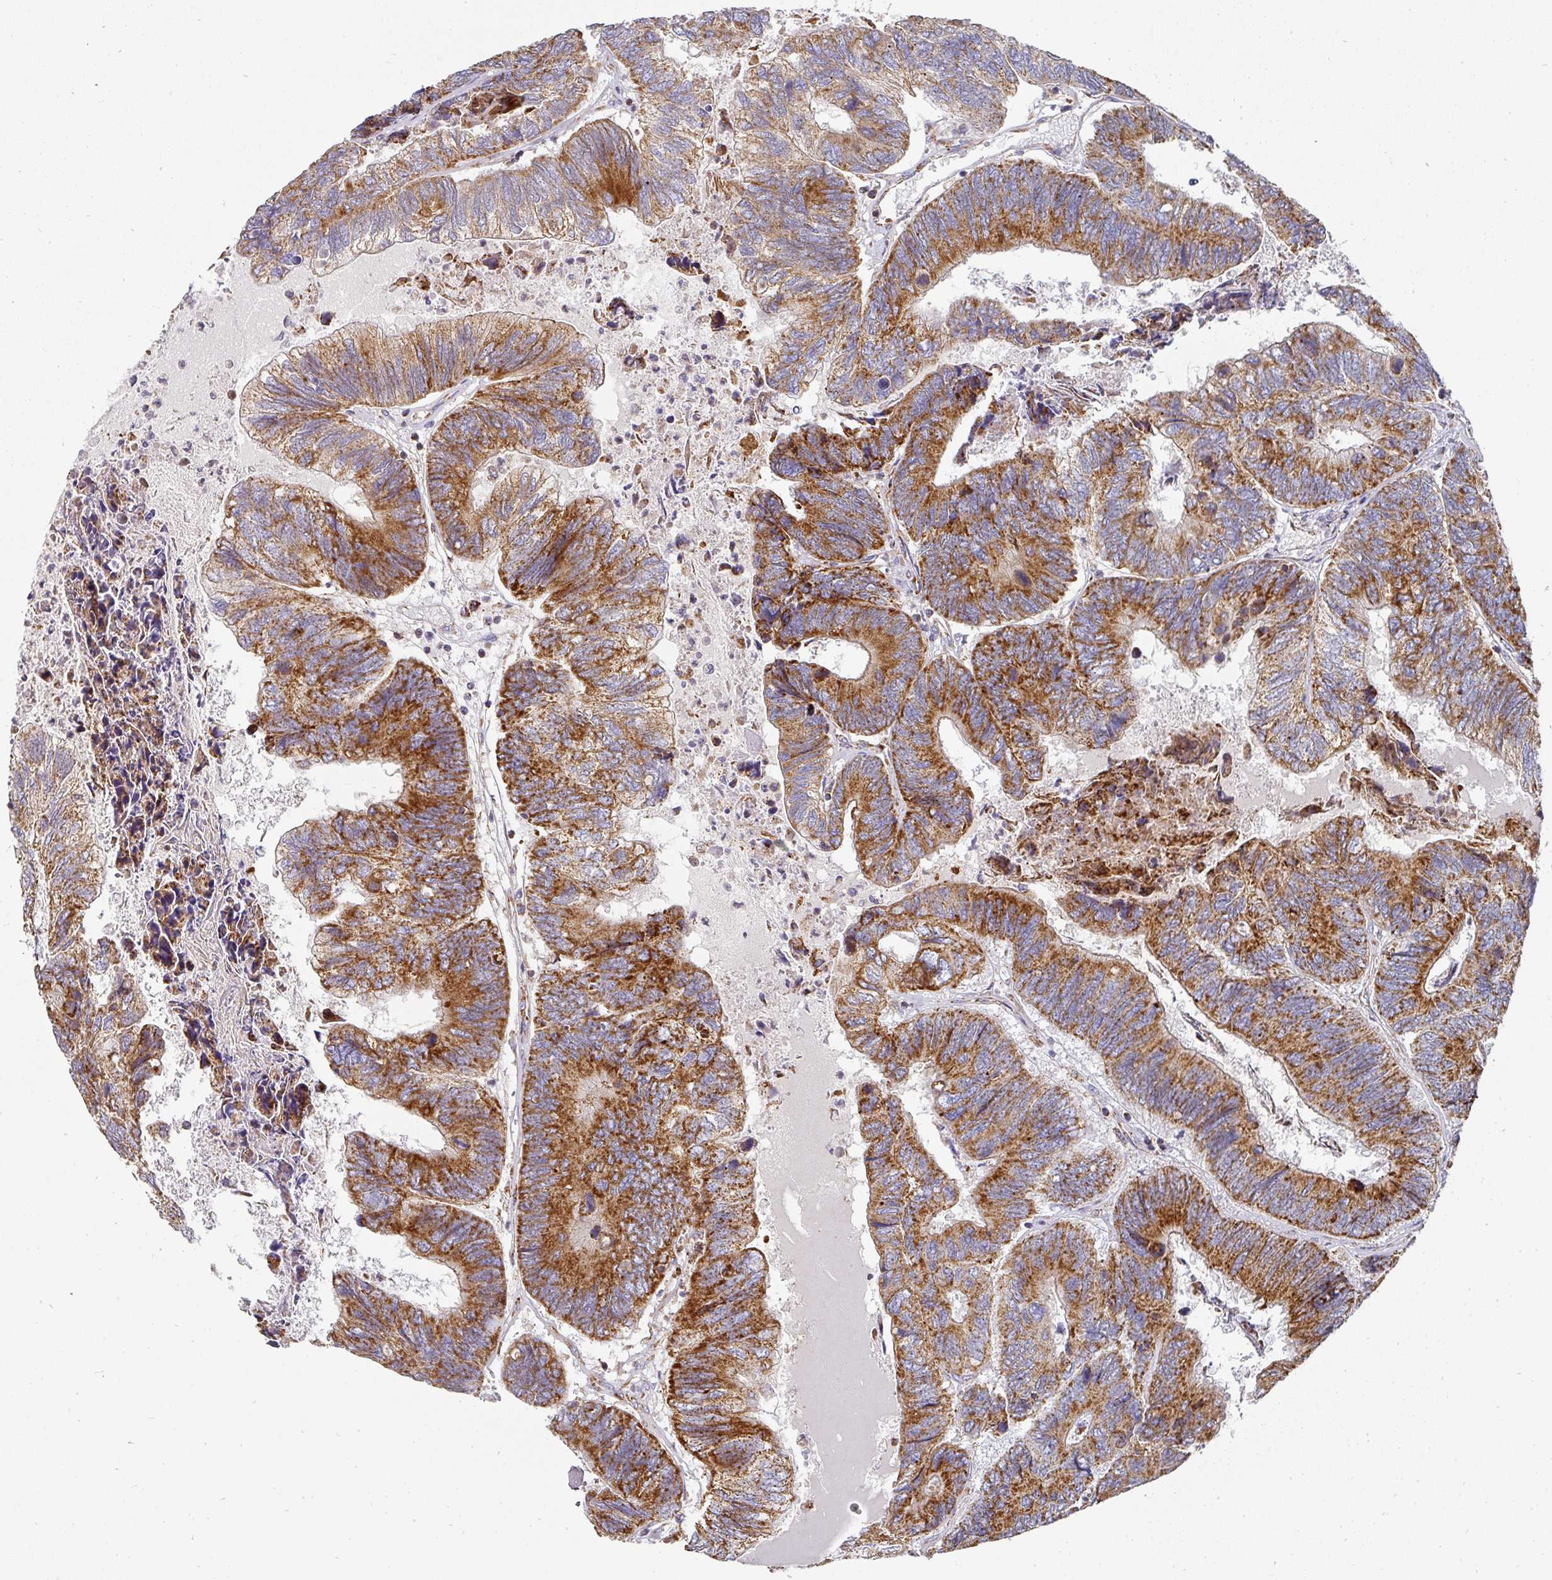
{"staining": {"intensity": "strong", "quantity": ">75%", "location": "cytoplasmic/membranous"}, "tissue": "colorectal cancer", "cell_type": "Tumor cells", "image_type": "cancer", "snomed": [{"axis": "morphology", "description": "Adenocarcinoma, NOS"}, {"axis": "topography", "description": "Colon"}], "caption": "Colorectal cancer (adenocarcinoma) was stained to show a protein in brown. There is high levels of strong cytoplasmic/membranous staining in about >75% of tumor cells. (DAB (3,3'-diaminobenzidine) IHC, brown staining for protein, blue staining for nuclei).", "gene": "UQCRFS1", "patient": {"sex": "female", "age": 67}}